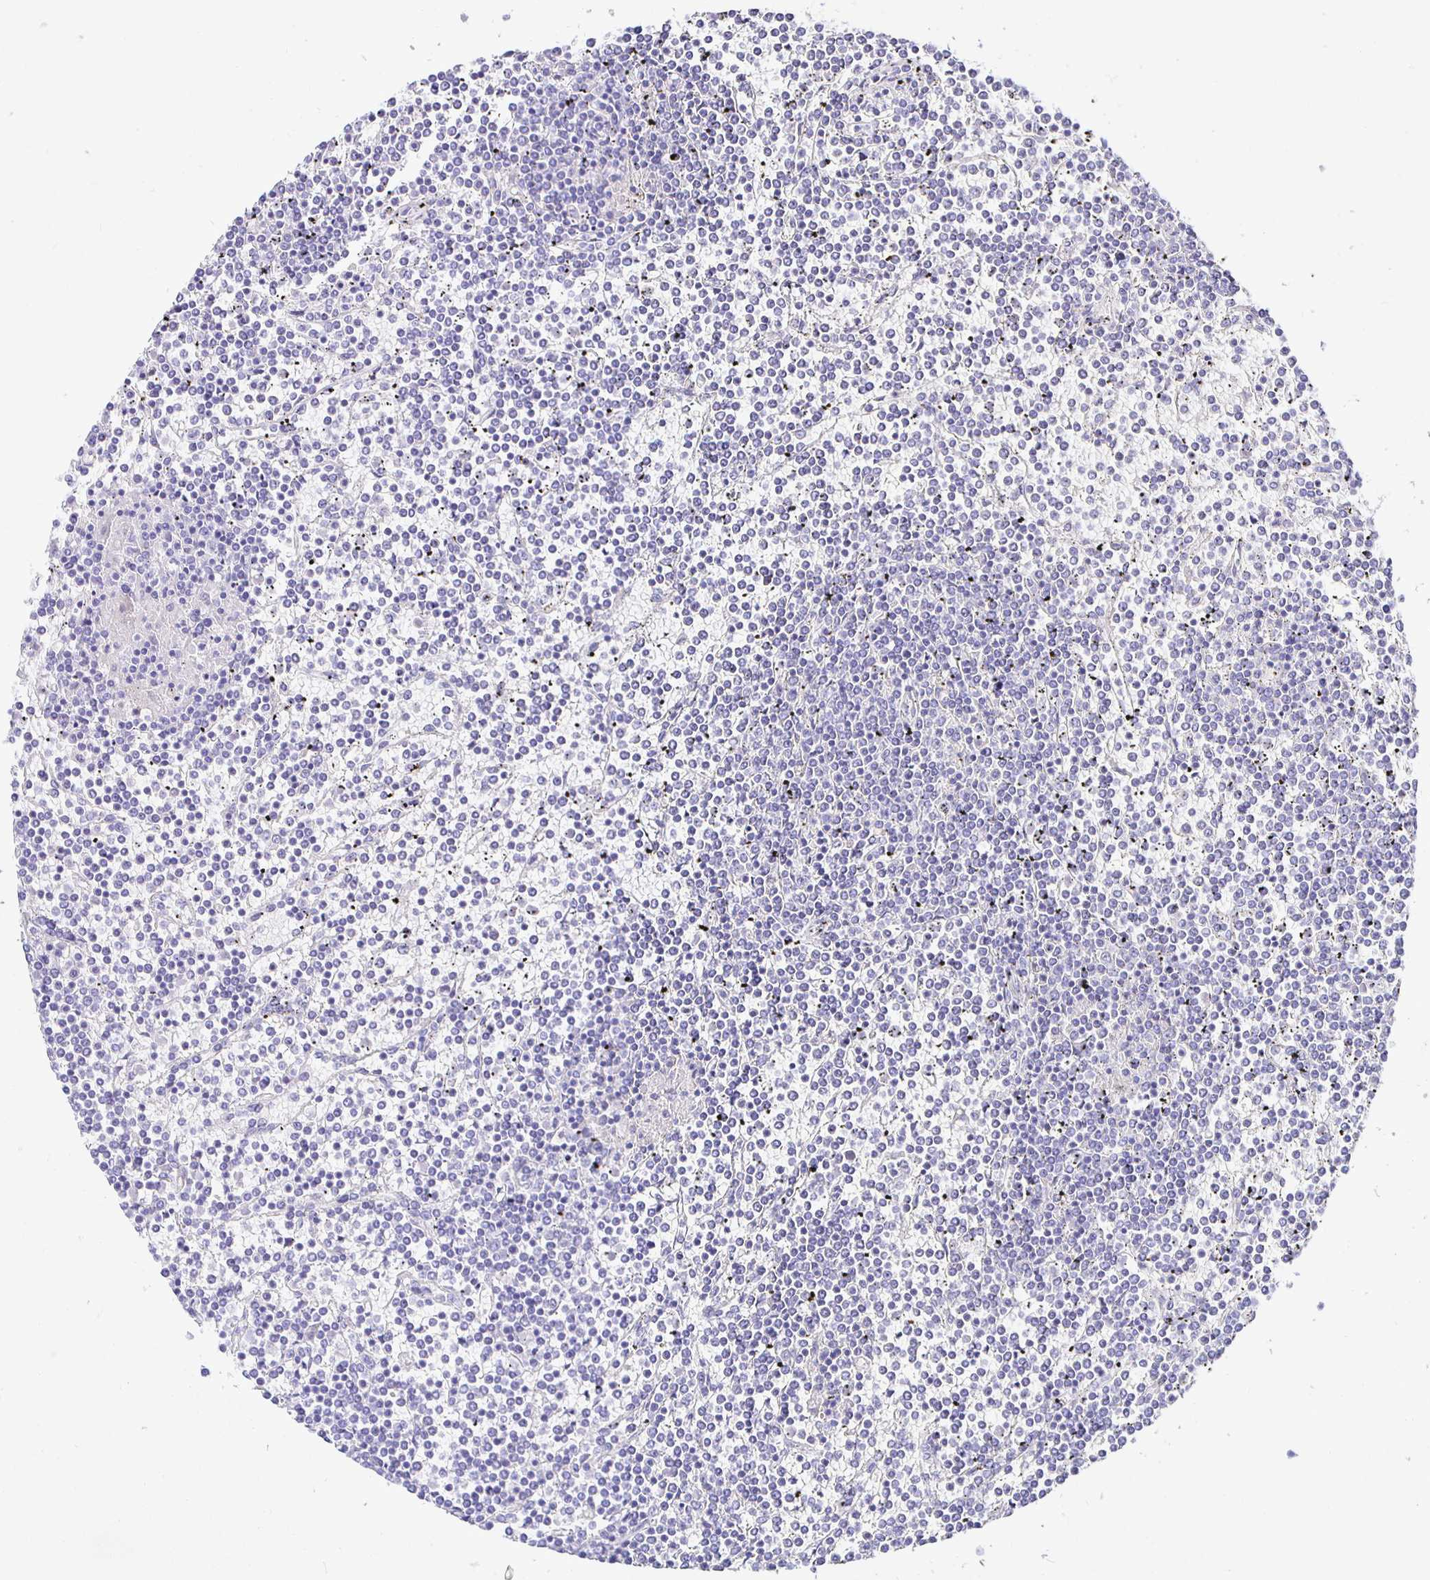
{"staining": {"intensity": "negative", "quantity": "none", "location": "none"}, "tissue": "lymphoma", "cell_type": "Tumor cells", "image_type": "cancer", "snomed": [{"axis": "morphology", "description": "Malignant lymphoma, non-Hodgkin's type, Low grade"}, {"axis": "topography", "description": "Spleen"}], "caption": "This is a photomicrograph of immunohistochemistry staining of lymphoma, which shows no positivity in tumor cells. (Brightfield microscopy of DAB IHC at high magnification).", "gene": "UMOD", "patient": {"sex": "female", "age": 19}}